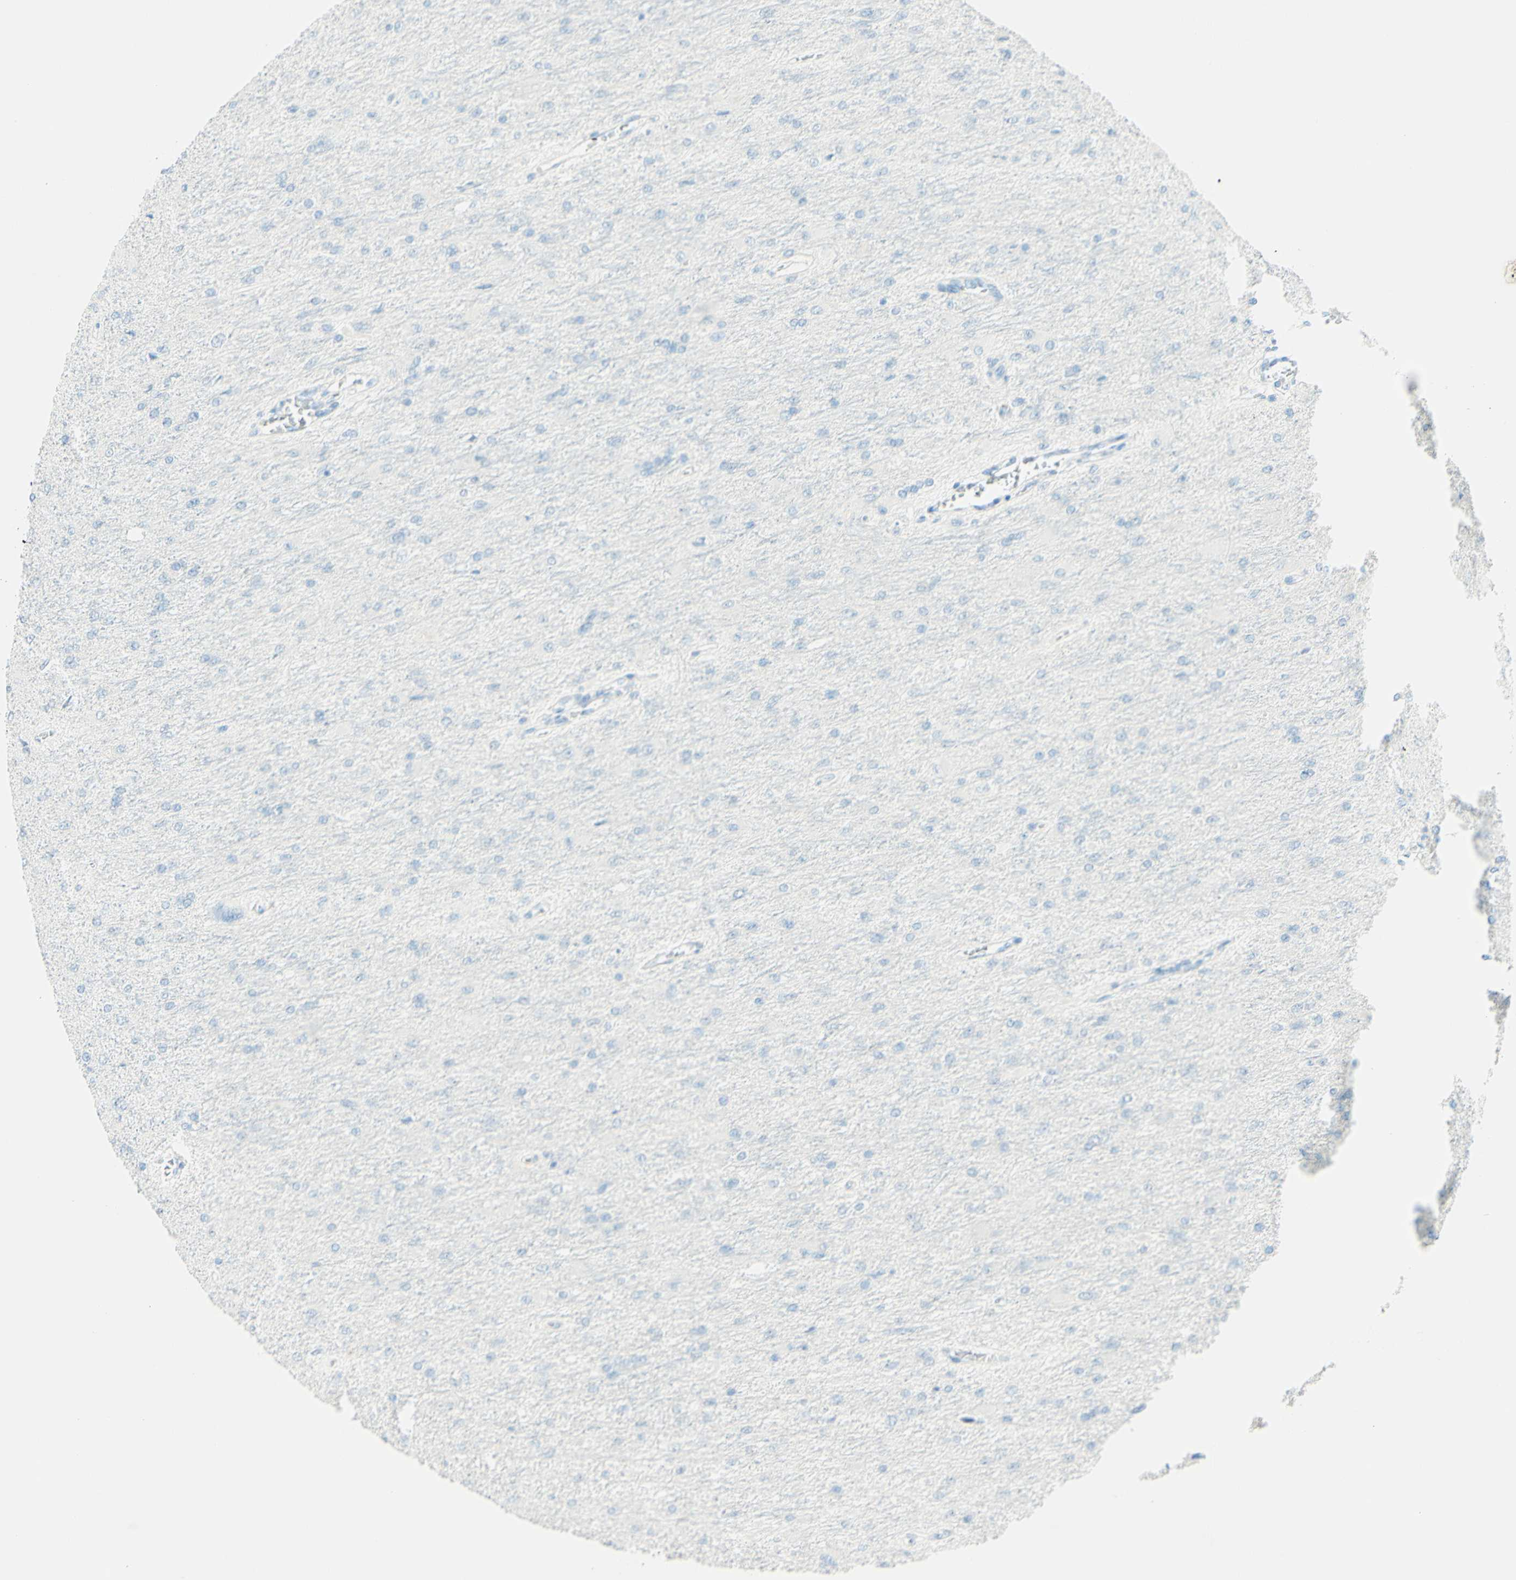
{"staining": {"intensity": "negative", "quantity": "none", "location": "none"}, "tissue": "glioma", "cell_type": "Tumor cells", "image_type": "cancer", "snomed": [{"axis": "morphology", "description": "Glioma, malignant, High grade"}, {"axis": "topography", "description": "Cerebral cortex"}], "caption": "Histopathology image shows no protein expression in tumor cells of glioma tissue.", "gene": "FMR1NB", "patient": {"sex": "female", "age": 36}}